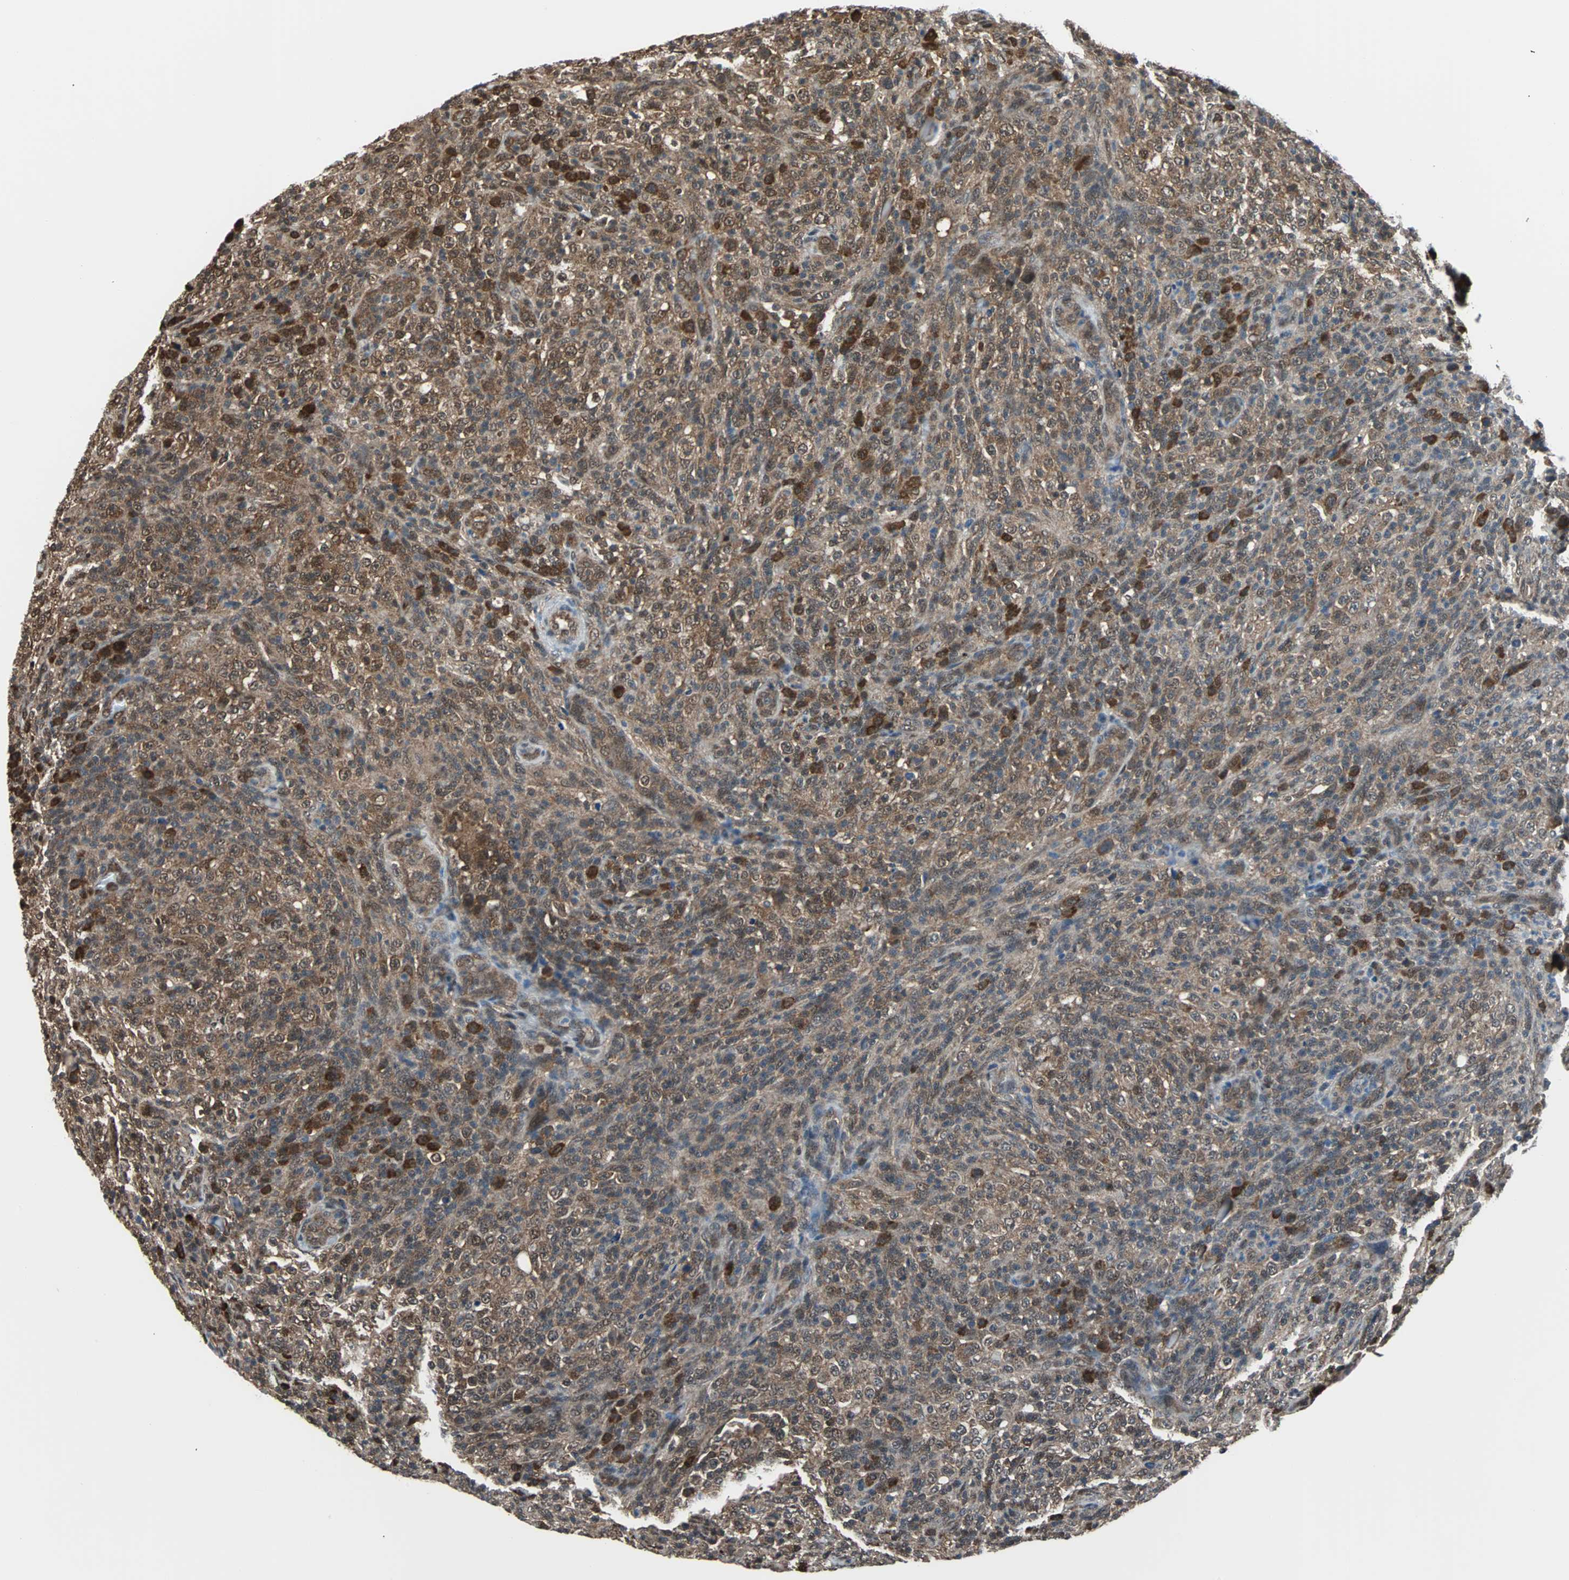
{"staining": {"intensity": "moderate", "quantity": ">75%", "location": "cytoplasmic/membranous,nuclear"}, "tissue": "lymphoma", "cell_type": "Tumor cells", "image_type": "cancer", "snomed": [{"axis": "morphology", "description": "Malignant lymphoma, non-Hodgkin's type, High grade"}, {"axis": "topography", "description": "Lymph node"}], "caption": "A brown stain labels moderate cytoplasmic/membranous and nuclear positivity of a protein in lymphoma tumor cells.", "gene": "VCP", "patient": {"sex": "female", "age": 76}}